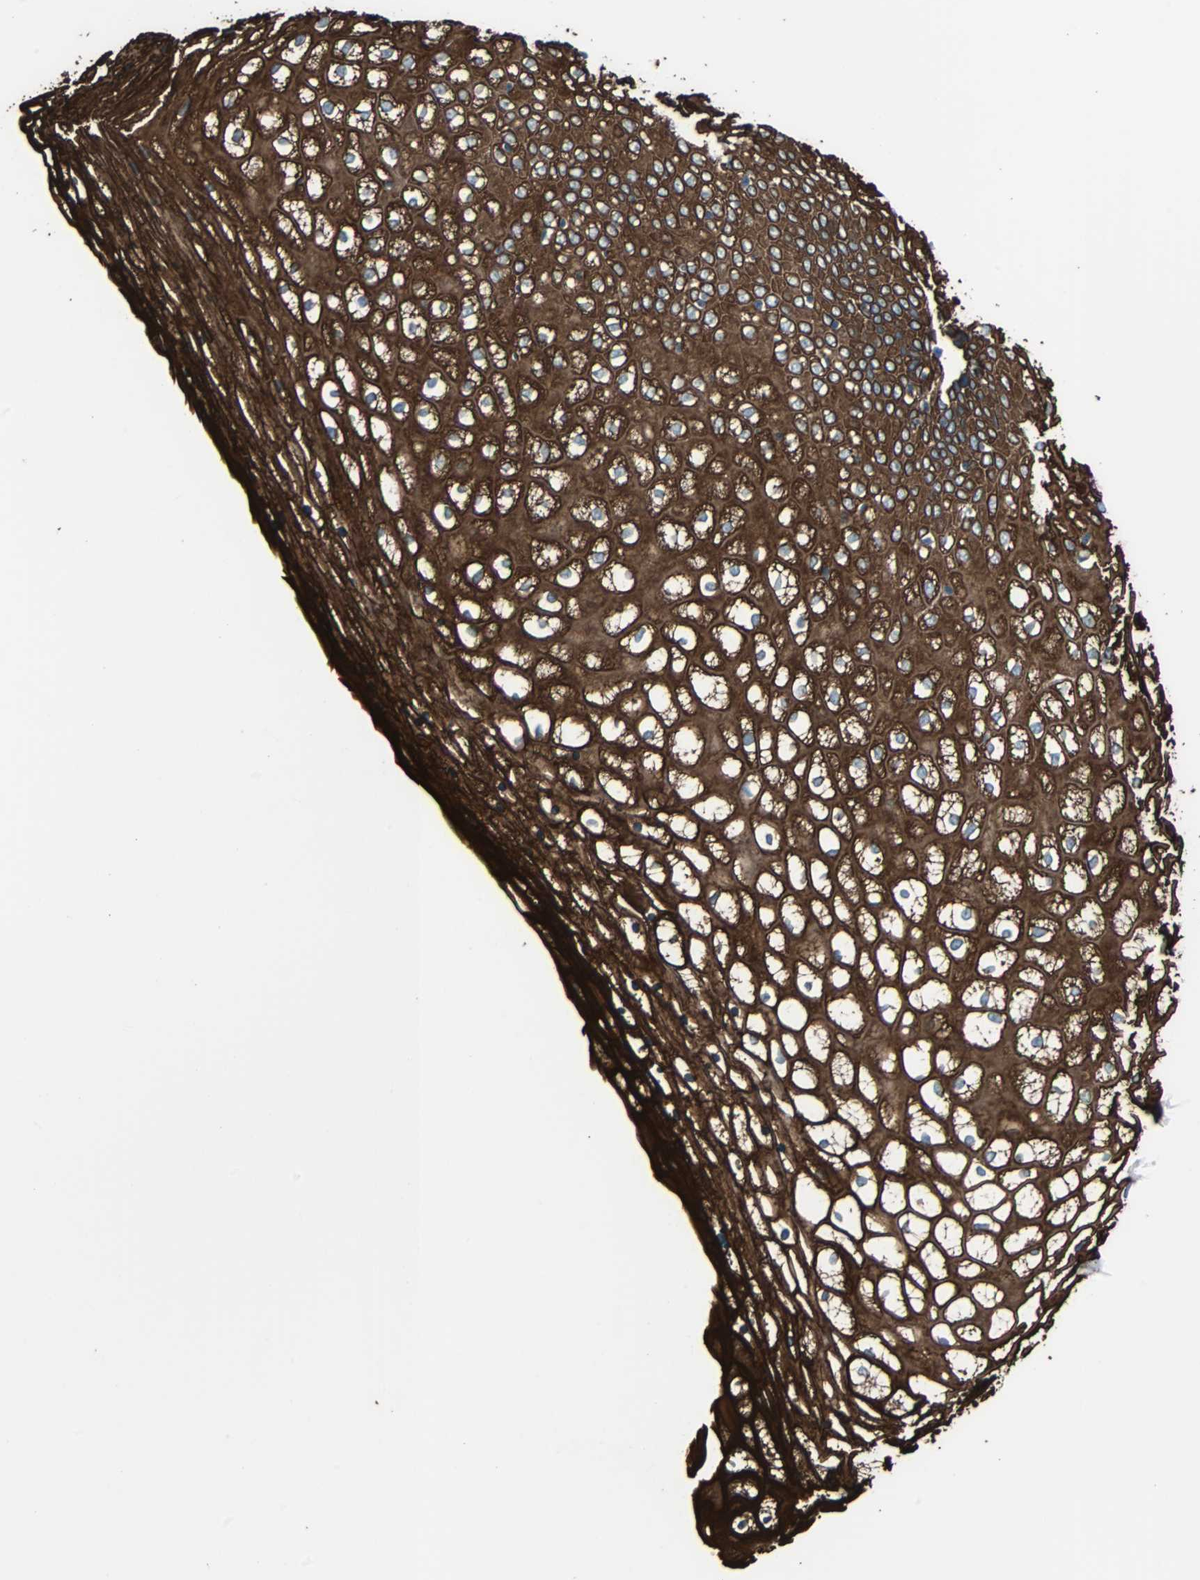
{"staining": {"intensity": "strong", "quantity": ">75%", "location": "cytoplasmic/membranous"}, "tissue": "vagina", "cell_type": "Squamous epithelial cells", "image_type": "normal", "snomed": [{"axis": "morphology", "description": "Normal tissue, NOS"}, {"axis": "topography", "description": "Soft tissue"}, {"axis": "topography", "description": "Vagina"}], "caption": "Vagina stained for a protein reveals strong cytoplasmic/membranous positivity in squamous epithelial cells. (Brightfield microscopy of DAB IHC at high magnification).", "gene": "KRT7", "patient": {"sex": "female", "age": 61}}